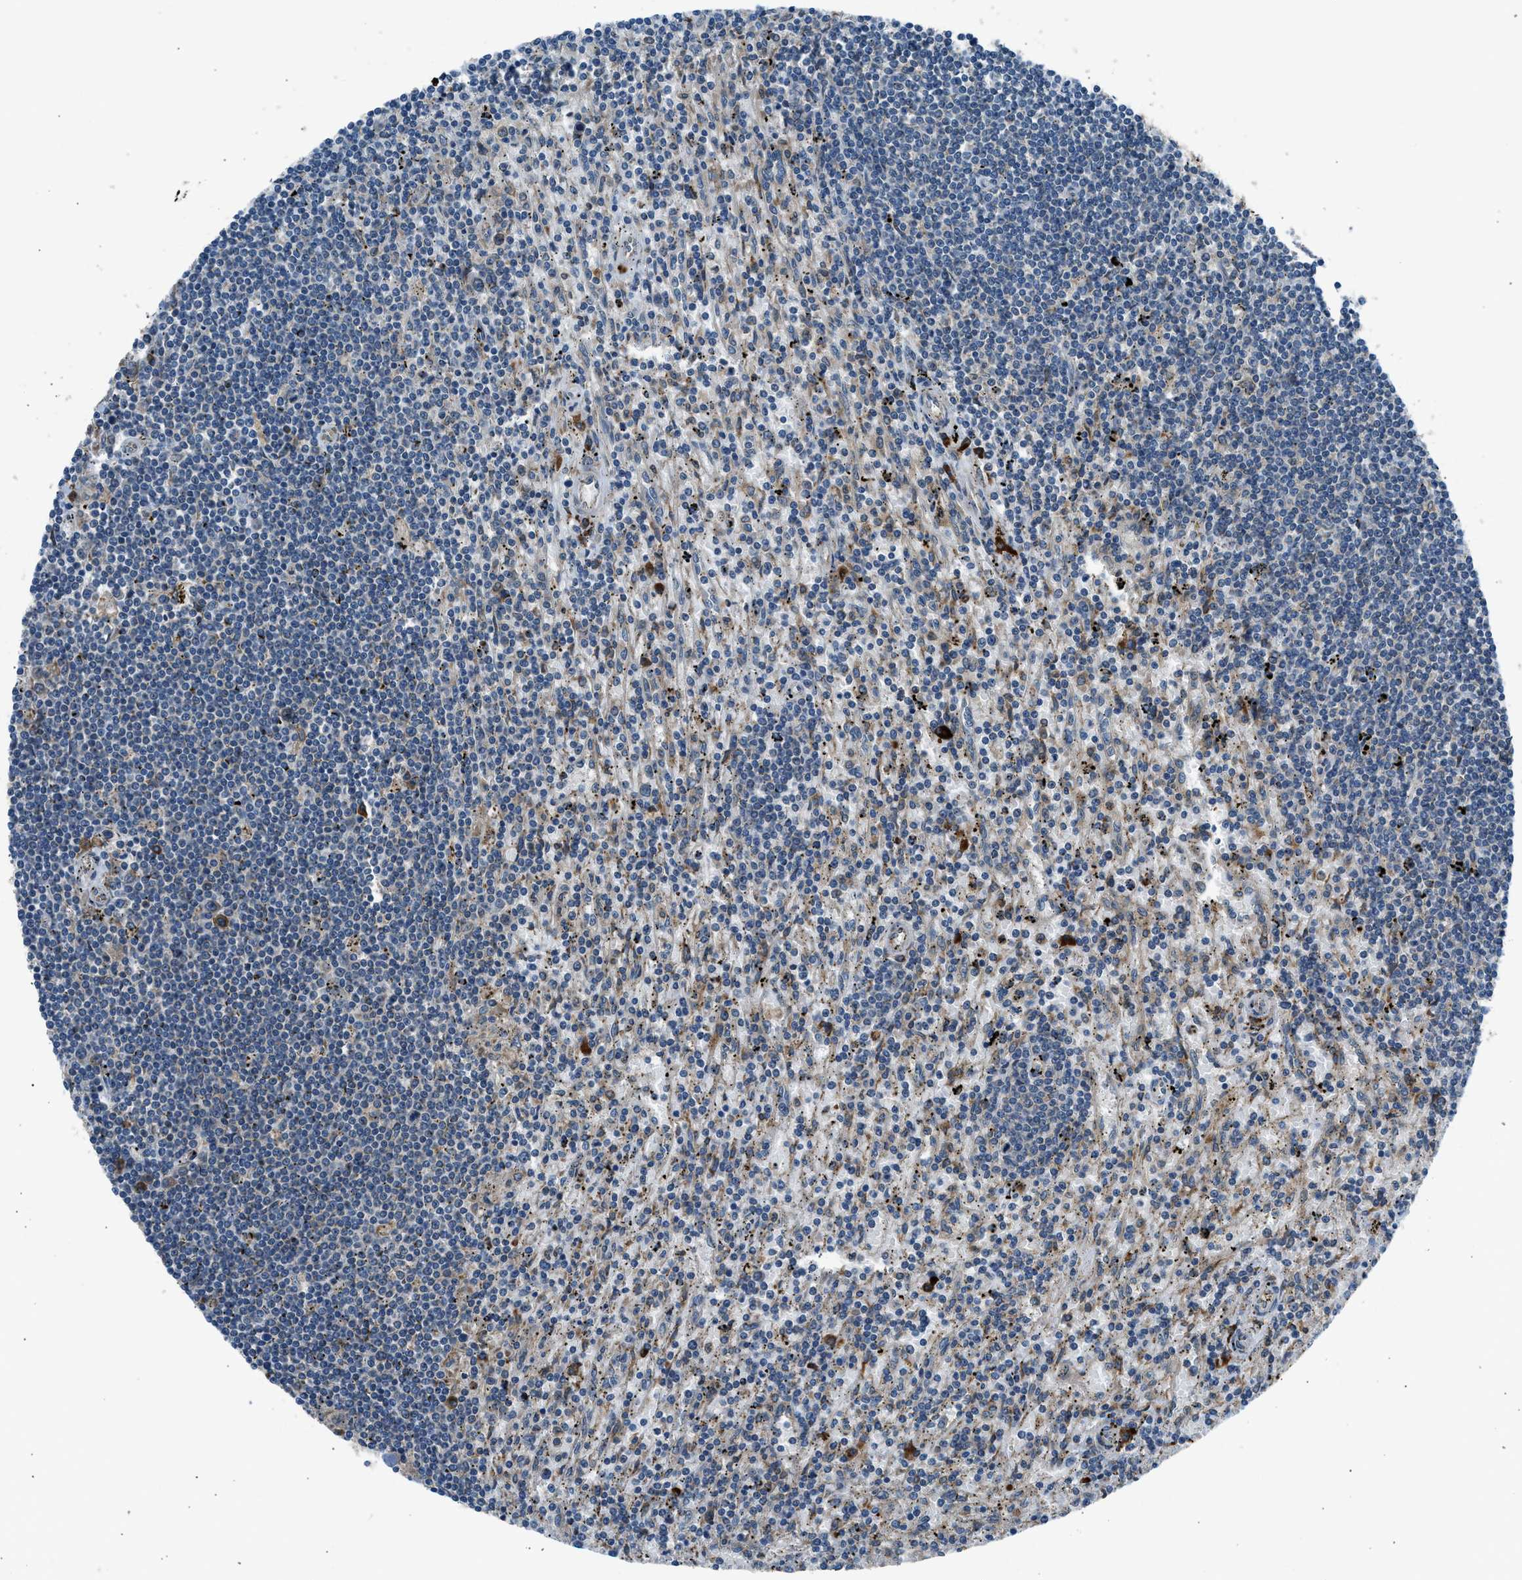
{"staining": {"intensity": "negative", "quantity": "none", "location": "none"}, "tissue": "lymphoma", "cell_type": "Tumor cells", "image_type": "cancer", "snomed": [{"axis": "morphology", "description": "Malignant lymphoma, non-Hodgkin's type, Low grade"}, {"axis": "topography", "description": "Spleen"}], "caption": "An IHC micrograph of lymphoma is shown. There is no staining in tumor cells of lymphoma.", "gene": "EDARADD", "patient": {"sex": "male", "age": 76}}